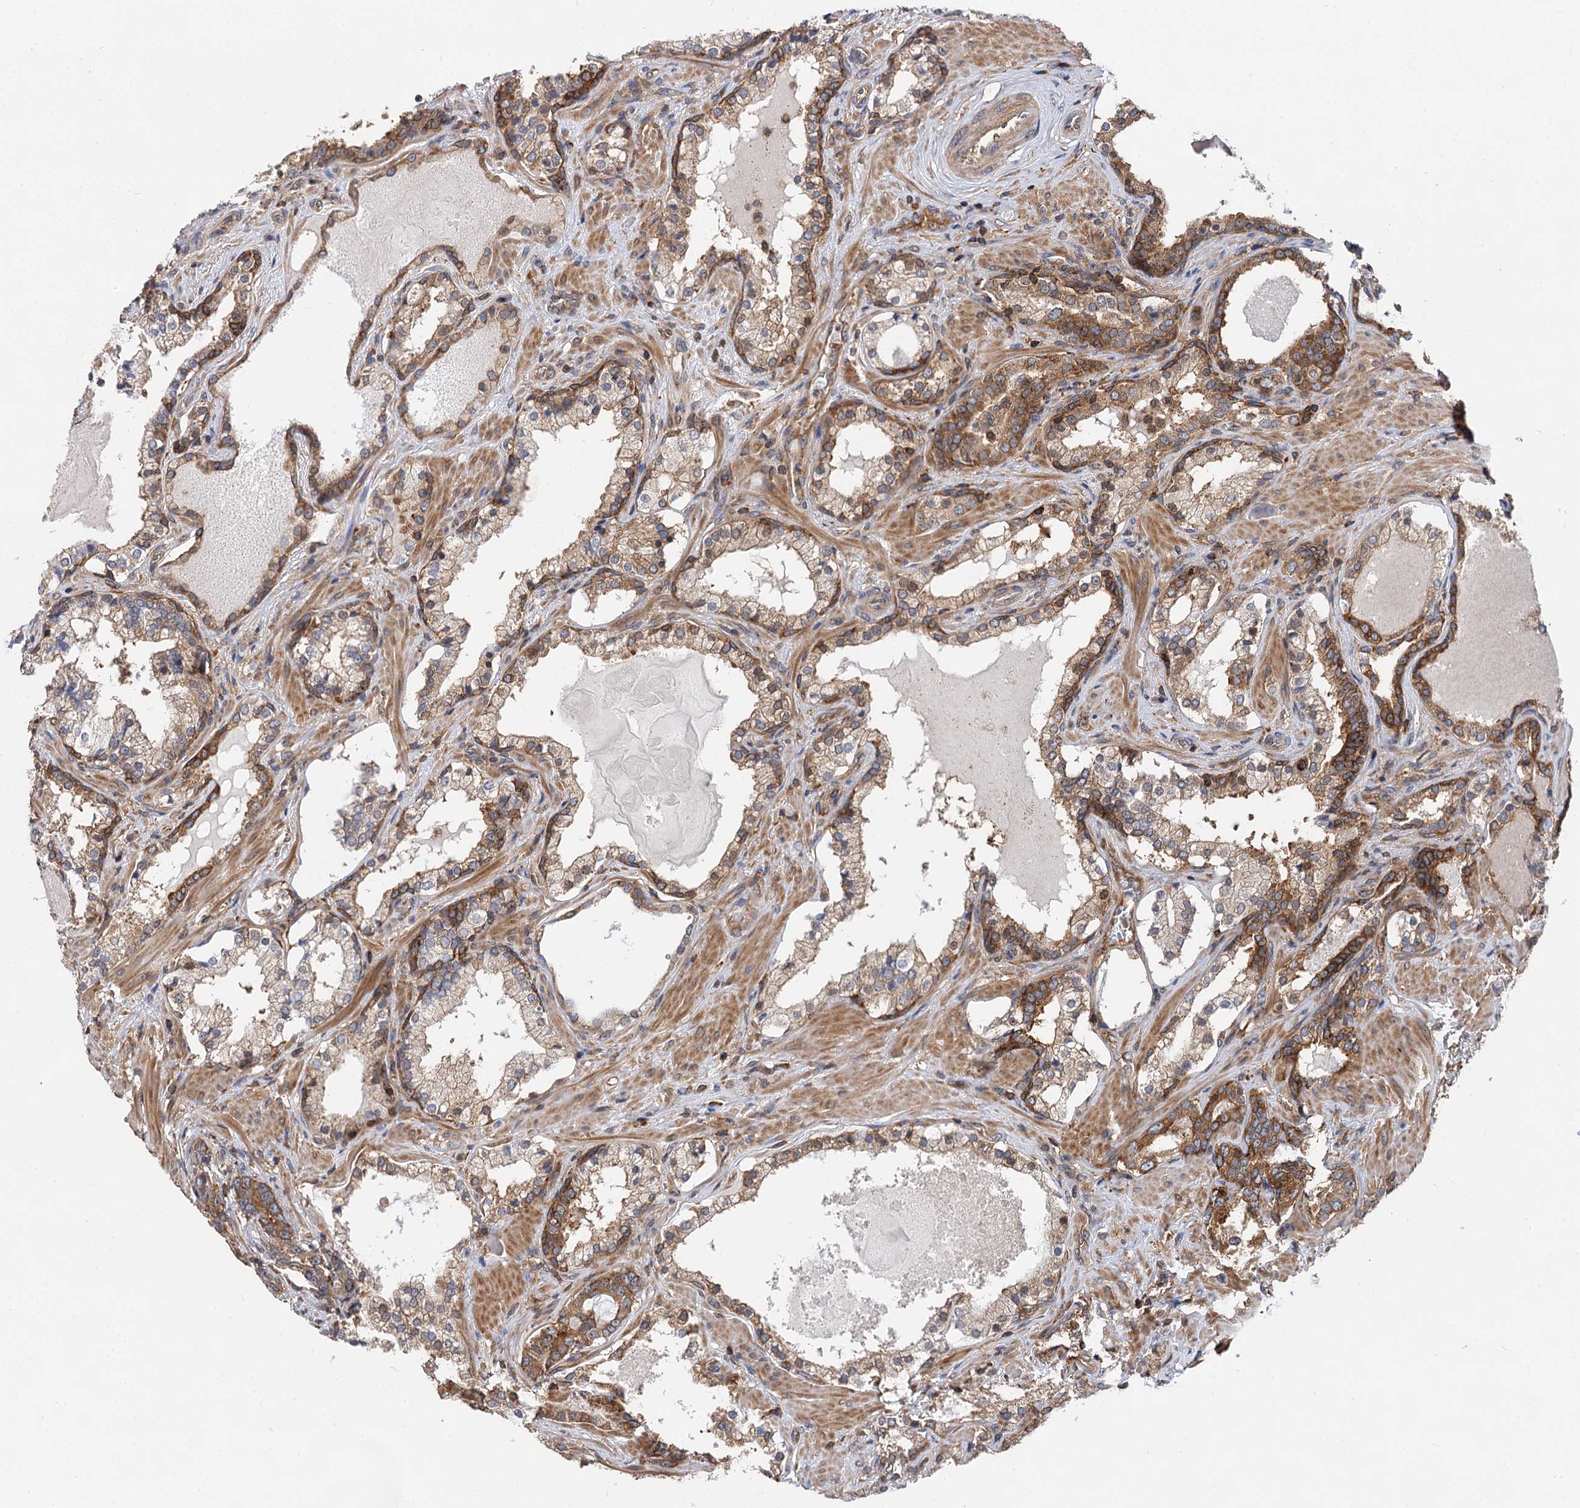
{"staining": {"intensity": "moderate", "quantity": ">75%", "location": "cytoplasmic/membranous"}, "tissue": "prostate cancer", "cell_type": "Tumor cells", "image_type": "cancer", "snomed": [{"axis": "morphology", "description": "Adenocarcinoma, High grade"}, {"axis": "topography", "description": "Prostate"}], "caption": "This photomicrograph demonstrates immunohistochemistry staining of prostate high-grade adenocarcinoma, with medium moderate cytoplasmic/membranous expression in approximately >75% of tumor cells.", "gene": "PACS1", "patient": {"sex": "male", "age": 58}}